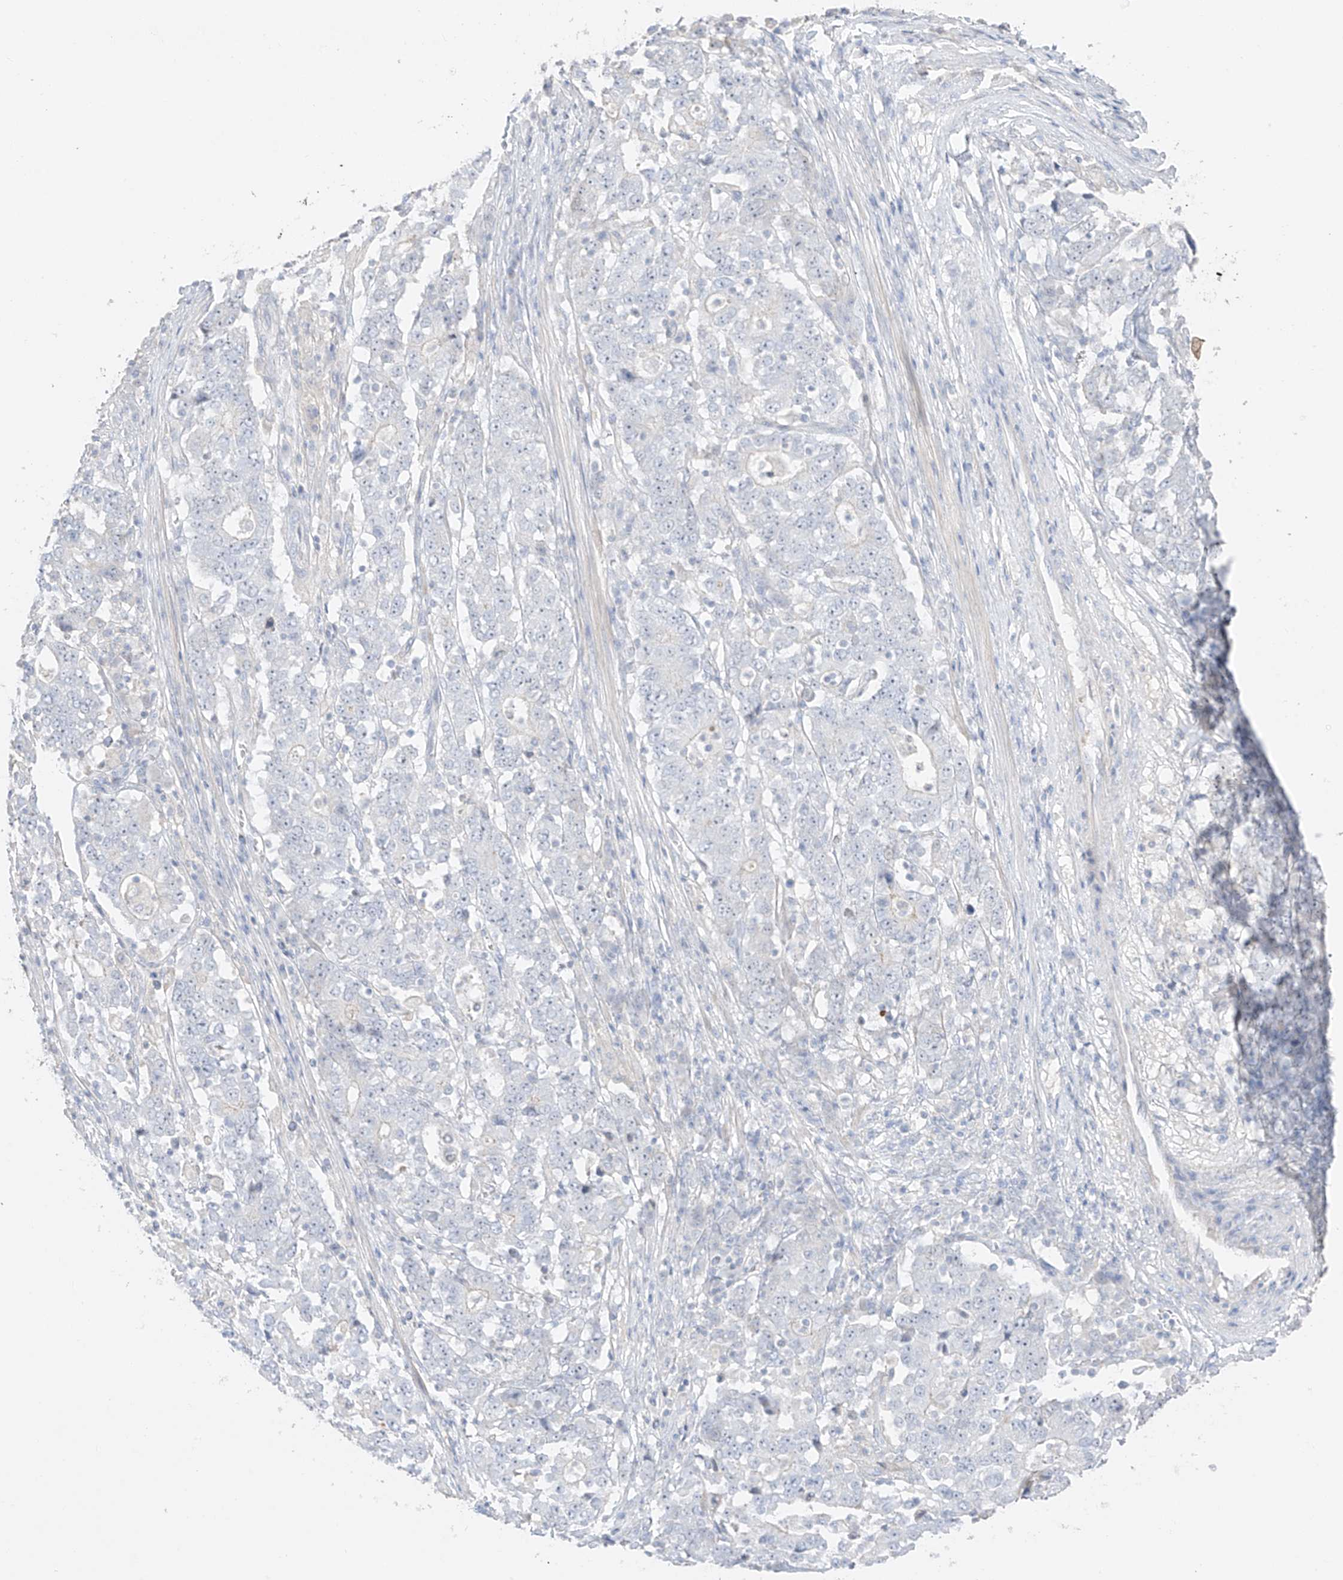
{"staining": {"intensity": "negative", "quantity": "none", "location": "none"}, "tissue": "stomach cancer", "cell_type": "Tumor cells", "image_type": "cancer", "snomed": [{"axis": "morphology", "description": "Adenocarcinoma, NOS"}, {"axis": "topography", "description": "Stomach"}], "caption": "A photomicrograph of human adenocarcinoma (stomach) is negative for staining in tumor cells.", "gene": "ZBTB41", "patient": {"sex": "male", "age": 59}}